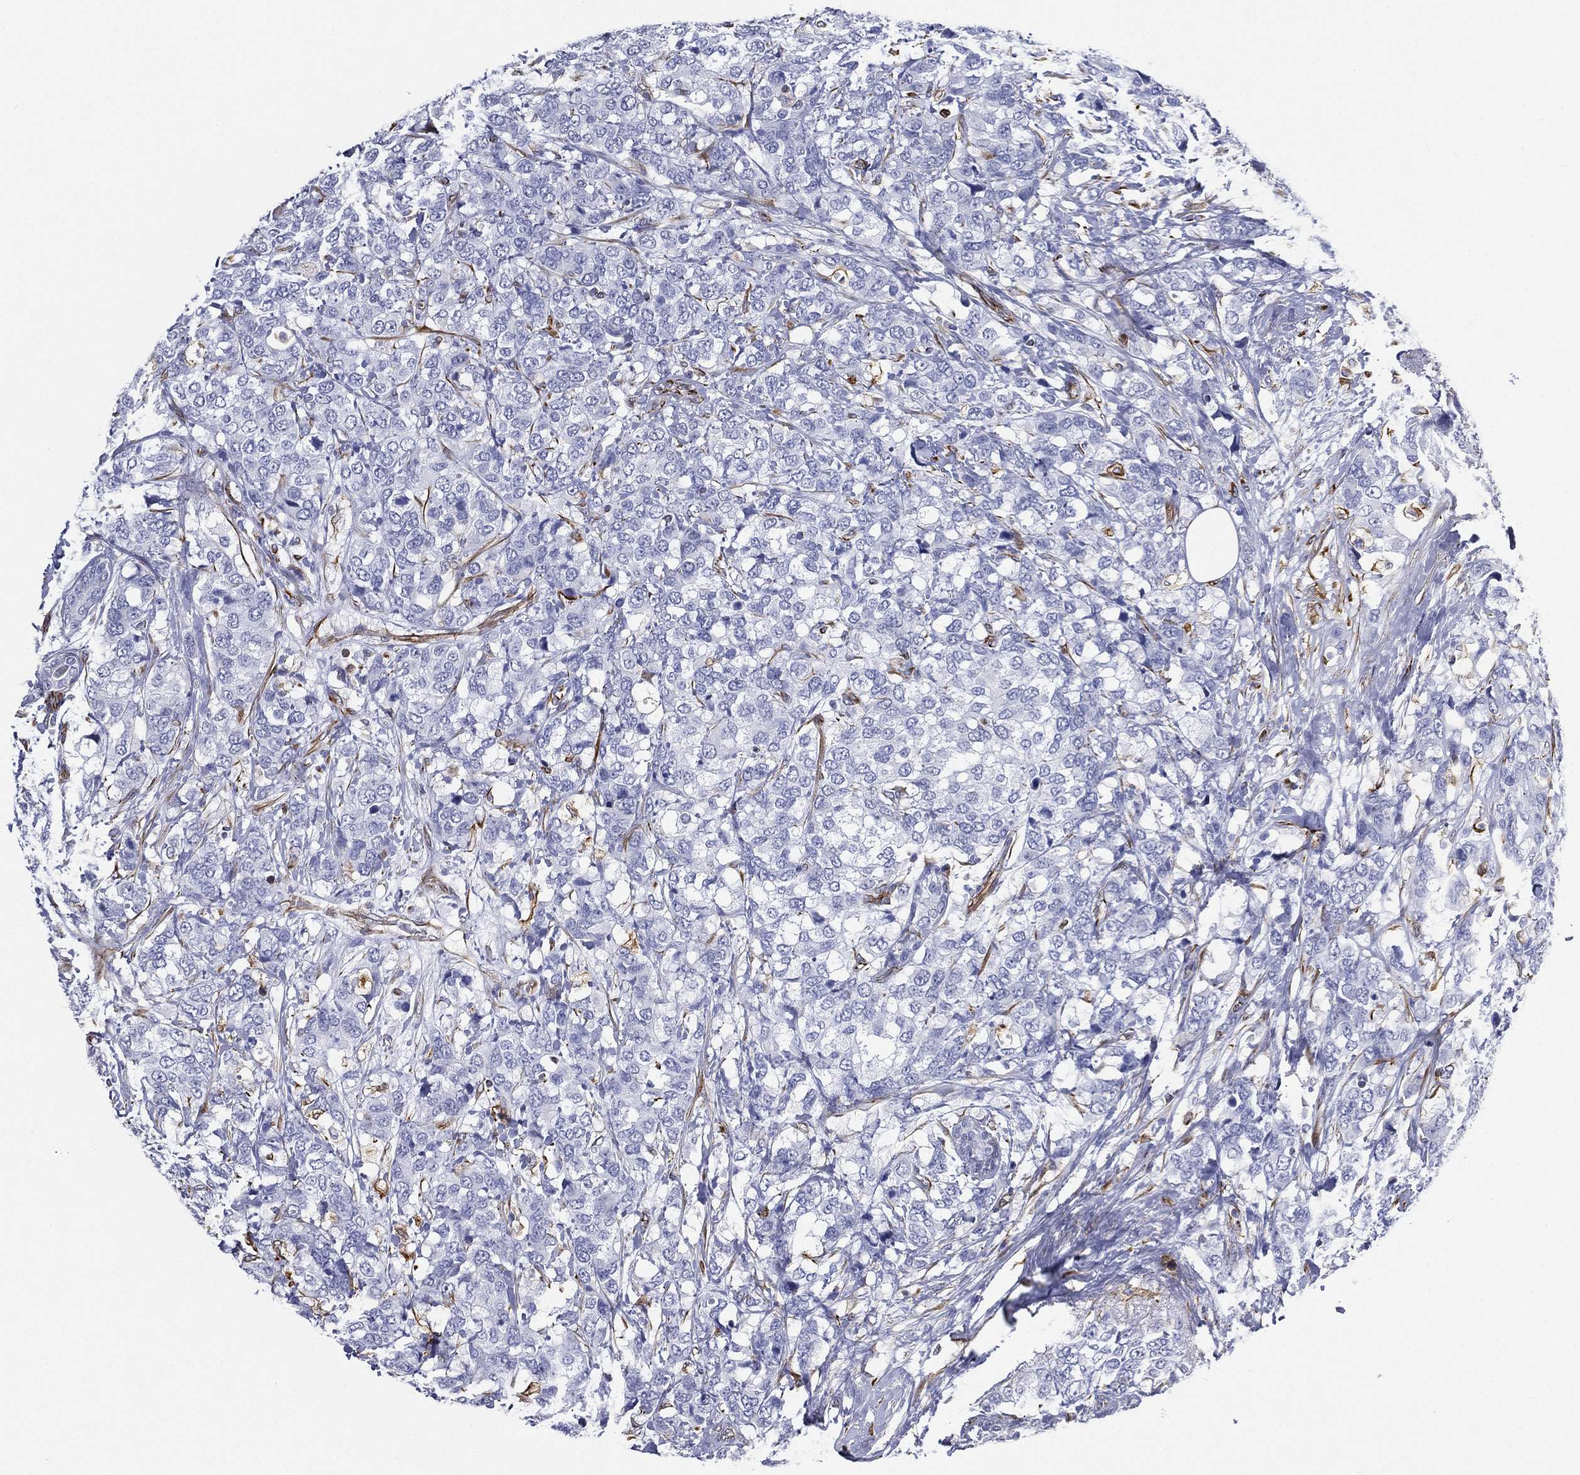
{"staining": {"intensity": "negative", "quantity": "none", "location": "none"}, "tissue": "breast cancer", "cell_type": "Tumor cells", "image_type": "cancer", "snomed": [{"axis": "morphology", "description": "Lobular carcinoma"}, {"axis": "topography", "description": "Breast"}], "caption": "IHC image of human breast lobular carcinoma stained for a protein (brown), which exhibits no expression in tumor cells. The staining was performed using DAB to visualize the protein expression in brown, while the nuclei were stained in blue with hematoxylin (Magnification: 20x).", "gene": "MAS1", "patient": {"sex": "female", "age": 59}}